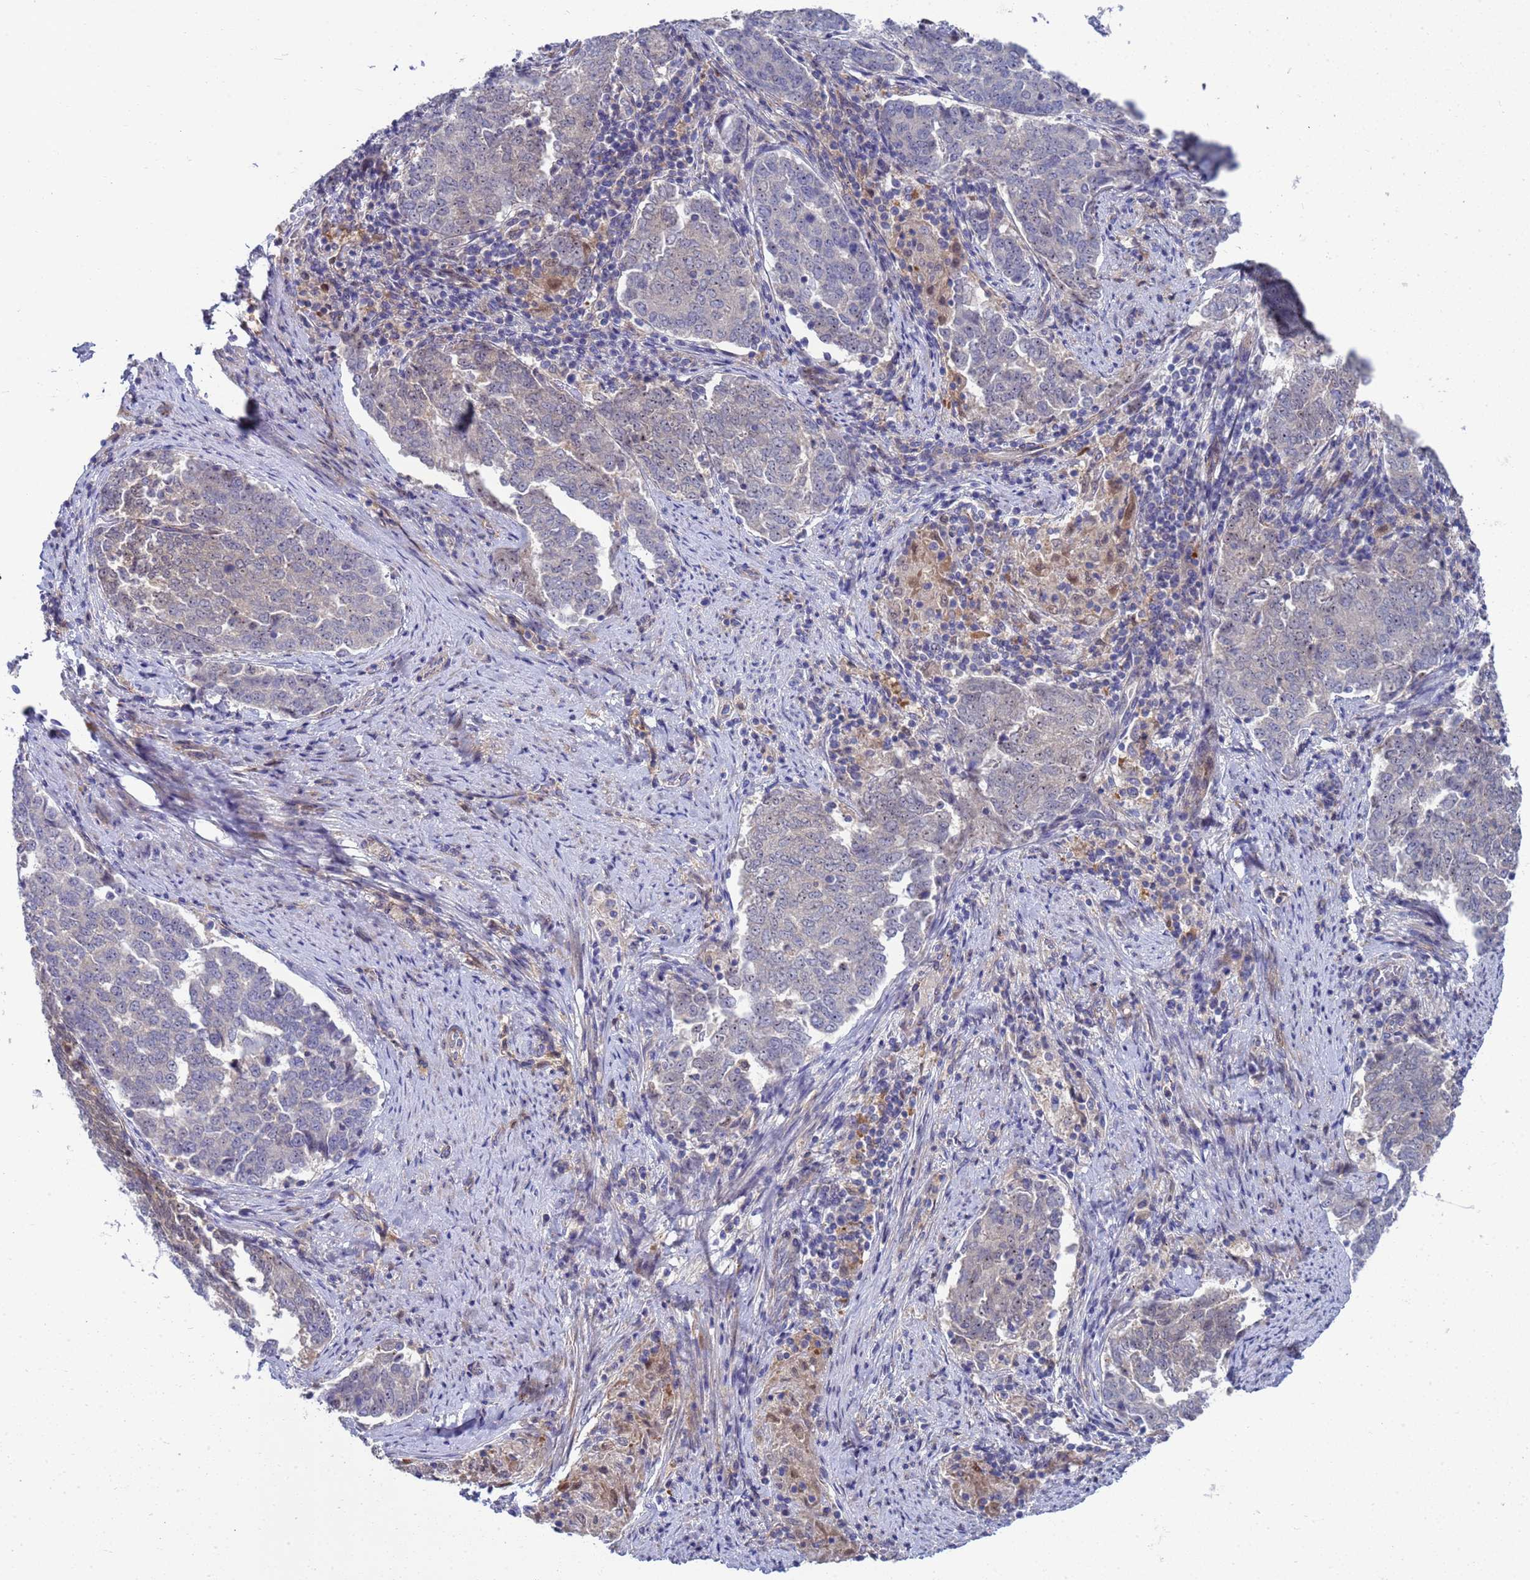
{"staining": {"intensity": "negative", "quantity": "none", "location": "none"}, "tissue": "endometrial cancer", "cell_type": "Tumor cells", "image_type": "cancer", "snomed": [{"axis": "morphology", "description": "Adenocarcinoma, NOS"}, {"axis": "topography", "description": "Endometrium"}], "caption": "Adenocarcinoma (endometrial) stained for a protein using IHC displays no expression tumor cells.", "gene": "ENOSF1", "patient": {"sex": "female", "age": 80}}